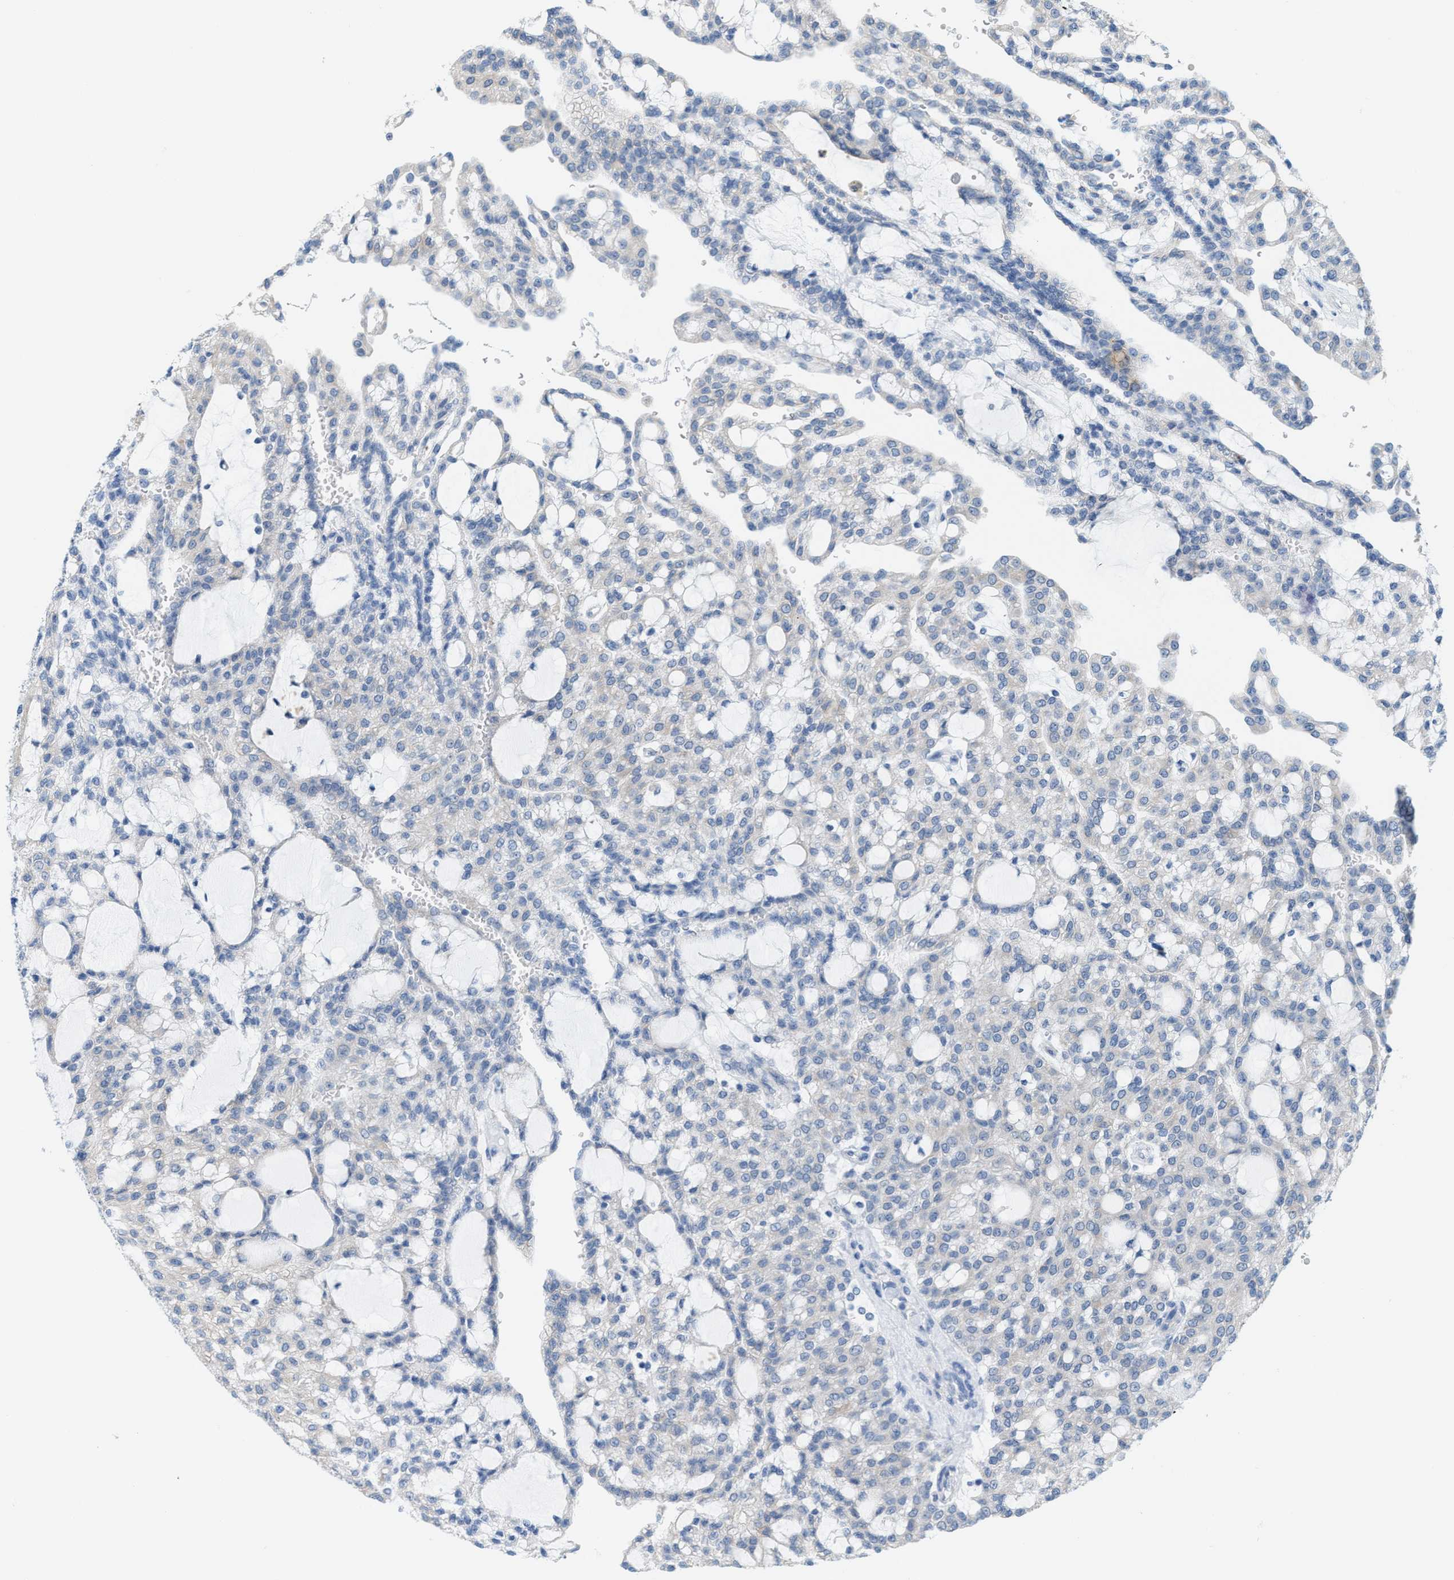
{"staining": {"intensity": "negative", "quantity": "none", "location": "none"}, "tissue": "renal cancer", "cell_type": "Tumor cells", "image_type": "cancer", "snomed": [{"axis": "morphology", "description": "Adenocarcinoma, NOS"}, {"axis": "topography", "description": "Kidney"}], "caption": "Immunohistochemistry (IHC) of renal cancer (adenocarcinoma) shows no staining in tumor cells.", "gene": "KIFC3", "patient": {"sex": "male", "age": 63}}